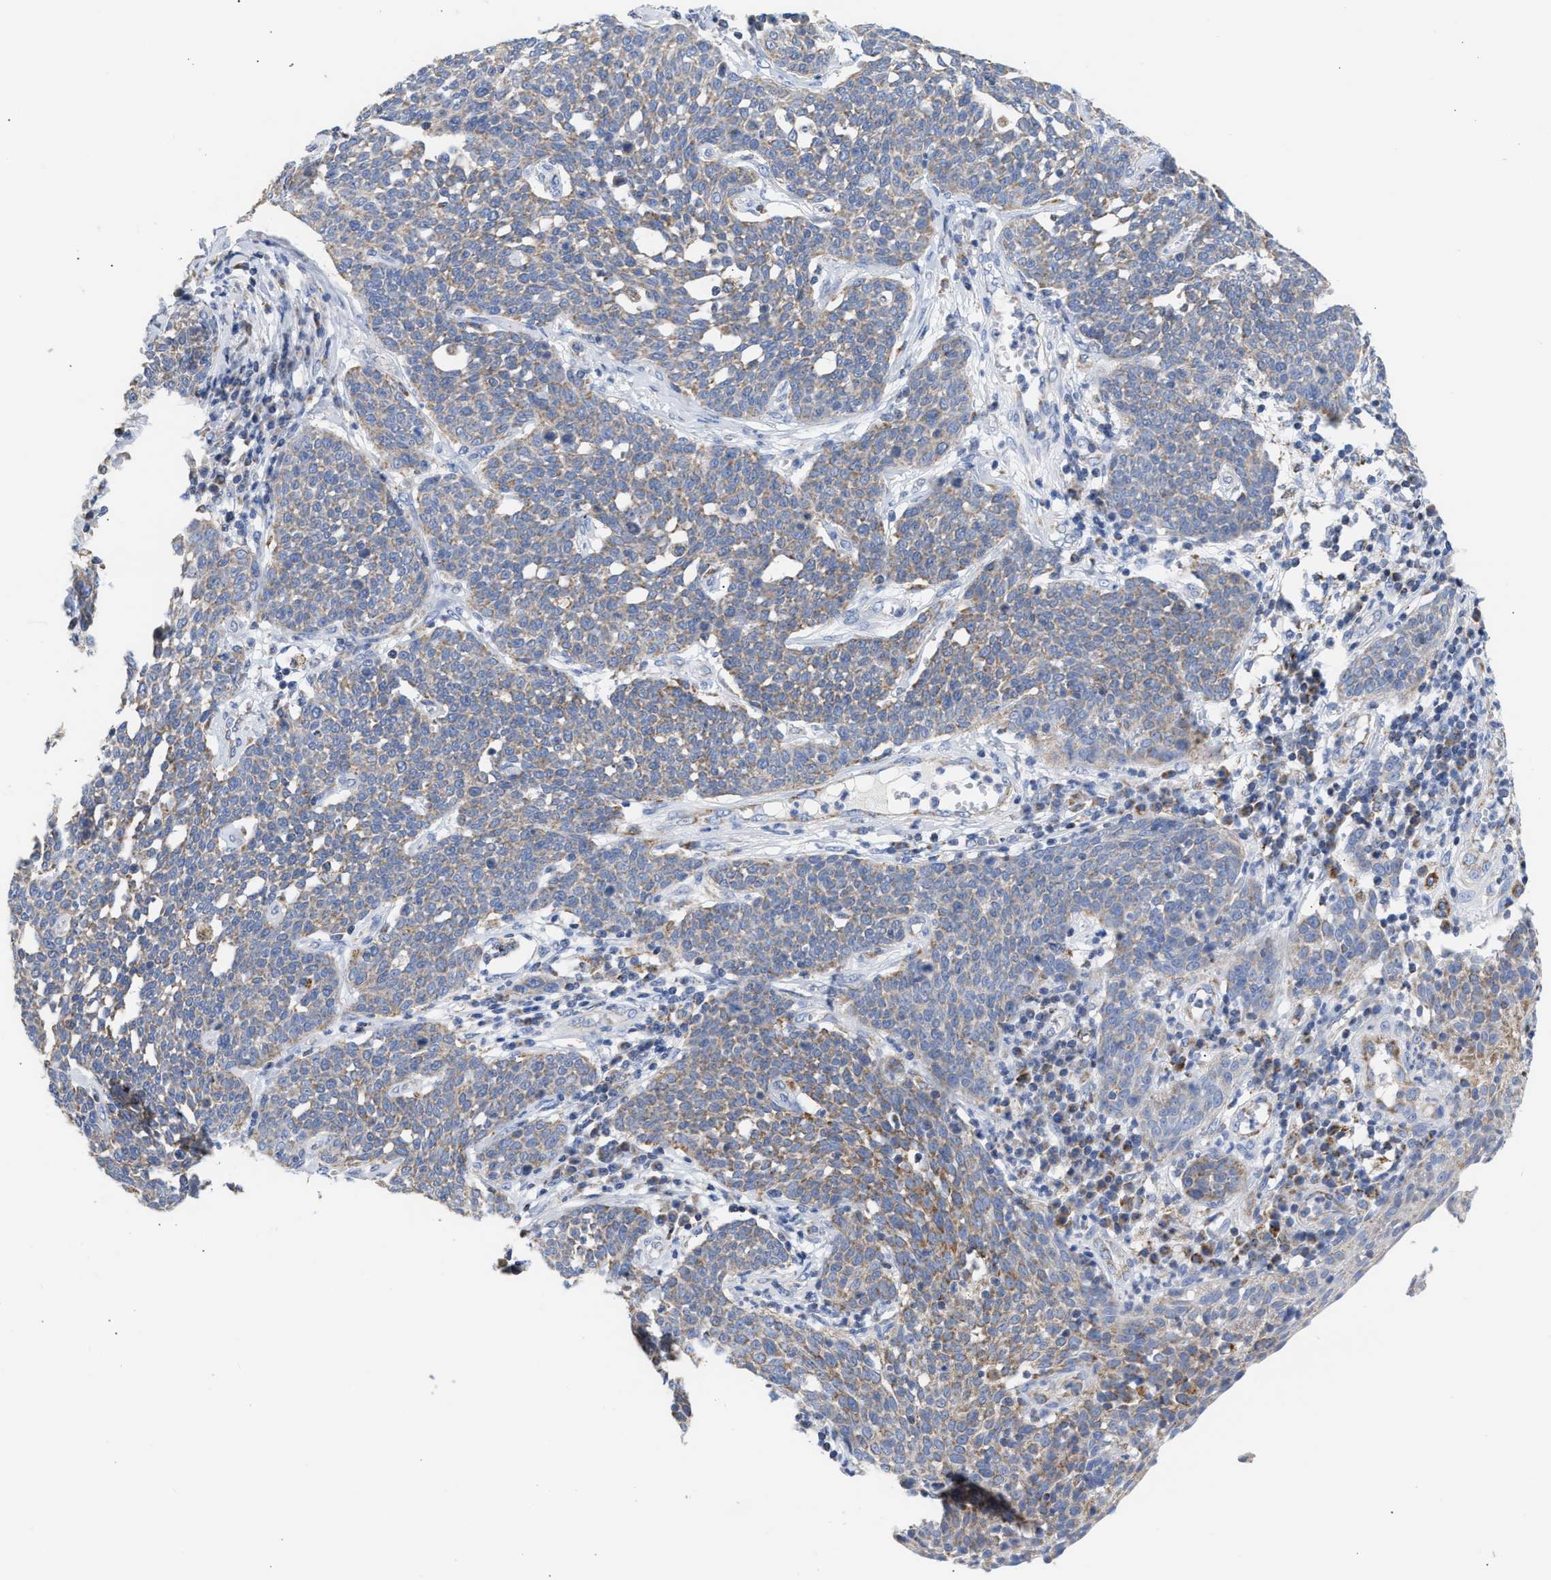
{"staining": {"intensity": "moderate", "quantity": "25%-75%", "location": "cytoplasmic/membranous"}, "tissue": "cervical cancer", "cell_type": "Tumor cells", "image_type": "cancer", "snomed": [{"axis": "morphology", "description": "Squamous cell carcinoma, NOS"}, {"axis": "topography", "description": "Cervix"}], "caption": "The photomicrograph reveals immunohistochemical staining of cervical cancer (squamous cell carcinoma). There is moderate cytoplasmic/membranous expression is appreciated in approximately 25%-75% of tumor cells. (DAB = brown stain, brightfield microscopy at high magnification).", "gene": "ACOT13", "patient": {"sex": "female", "age": 34}}